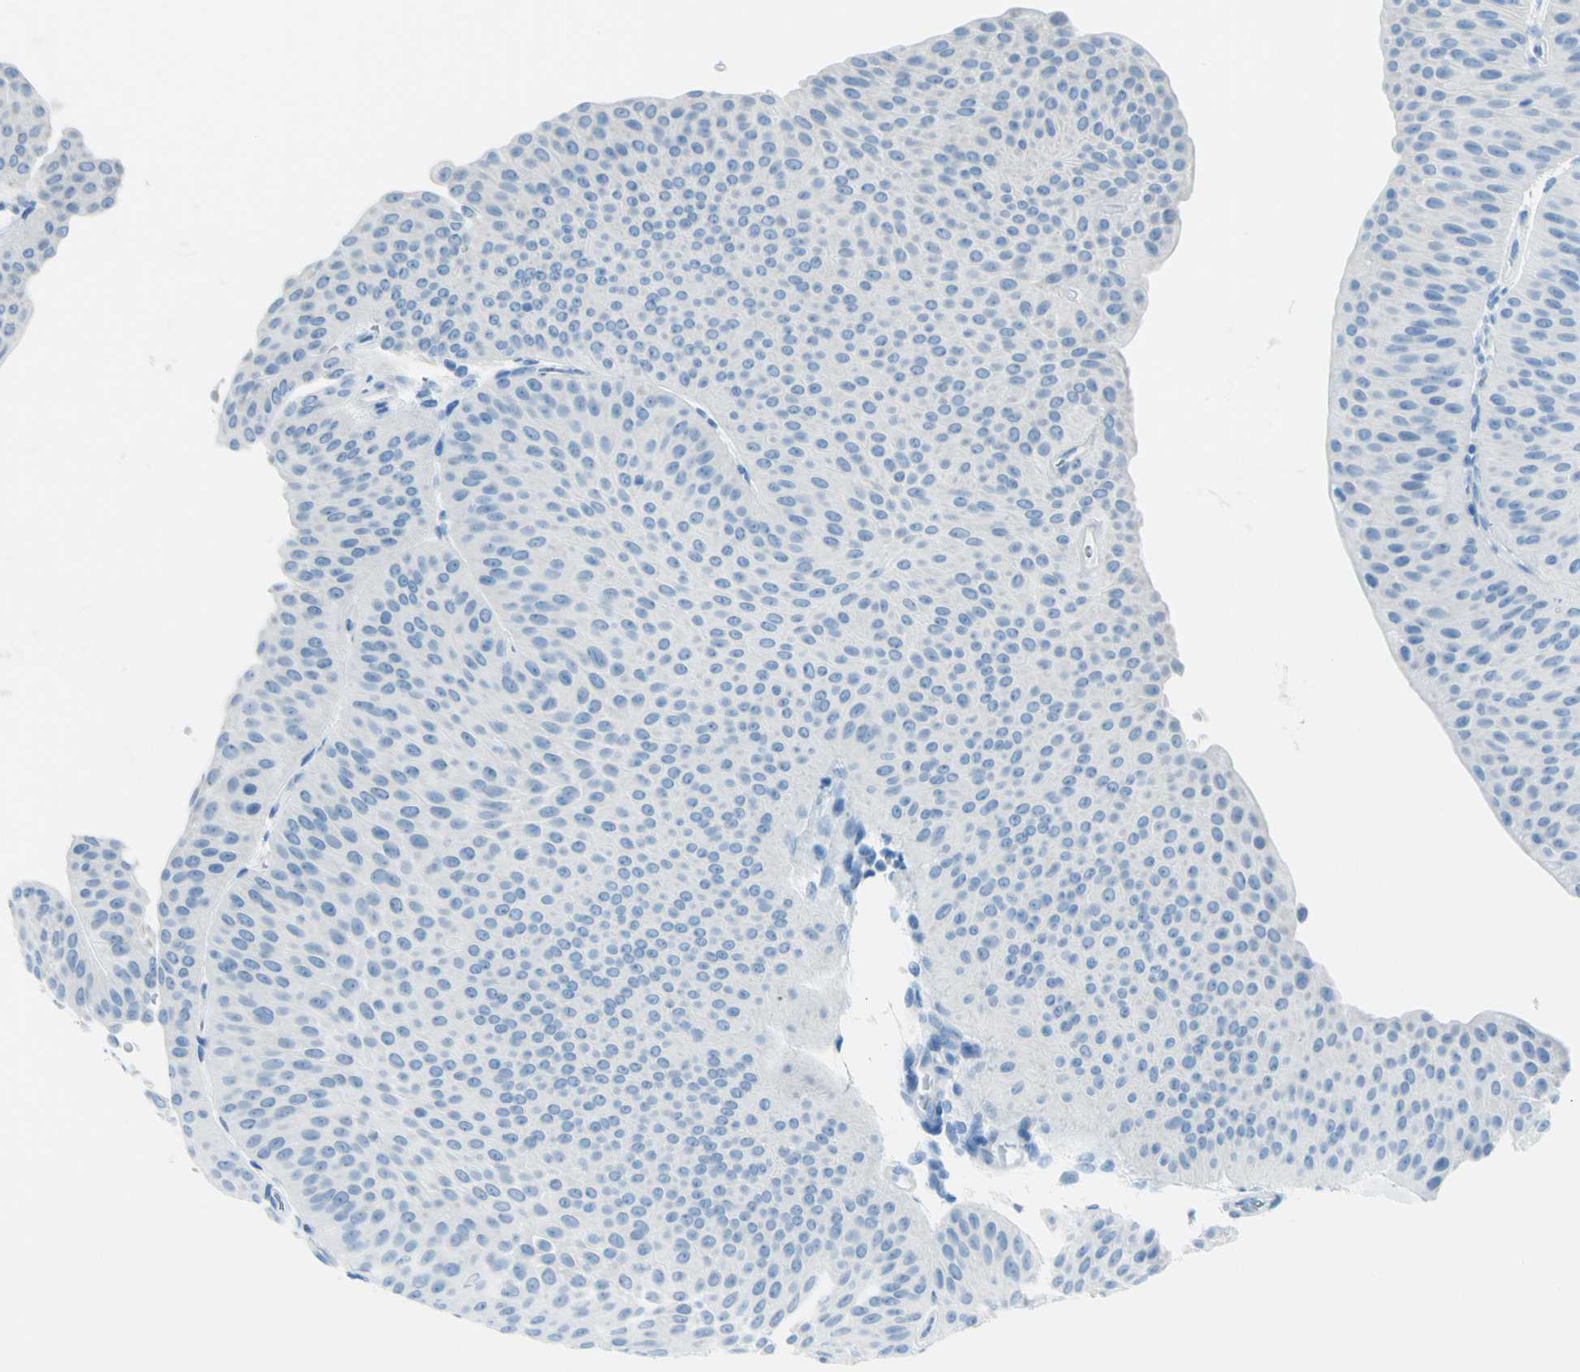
{"staining": {"intensity": "negative", "quantity": "none", "location": "none"}, "tissue": "urothelial cancer", "cell_type": "Tumor cells", "image_type": "cancer", "snomed": [{"axis": "morphology", "description": "Urothelial carcinoma, Low grade"}, {"axis": "topography", "description": "Urinary bladder"}], "caption": "The immunohistochemistry image has no significant positivity in tumor cells of urothelial carcinoma (low-grade) tissue.", "gene": "TFPI2", "patient": {"sex": "female", "age": 60}}